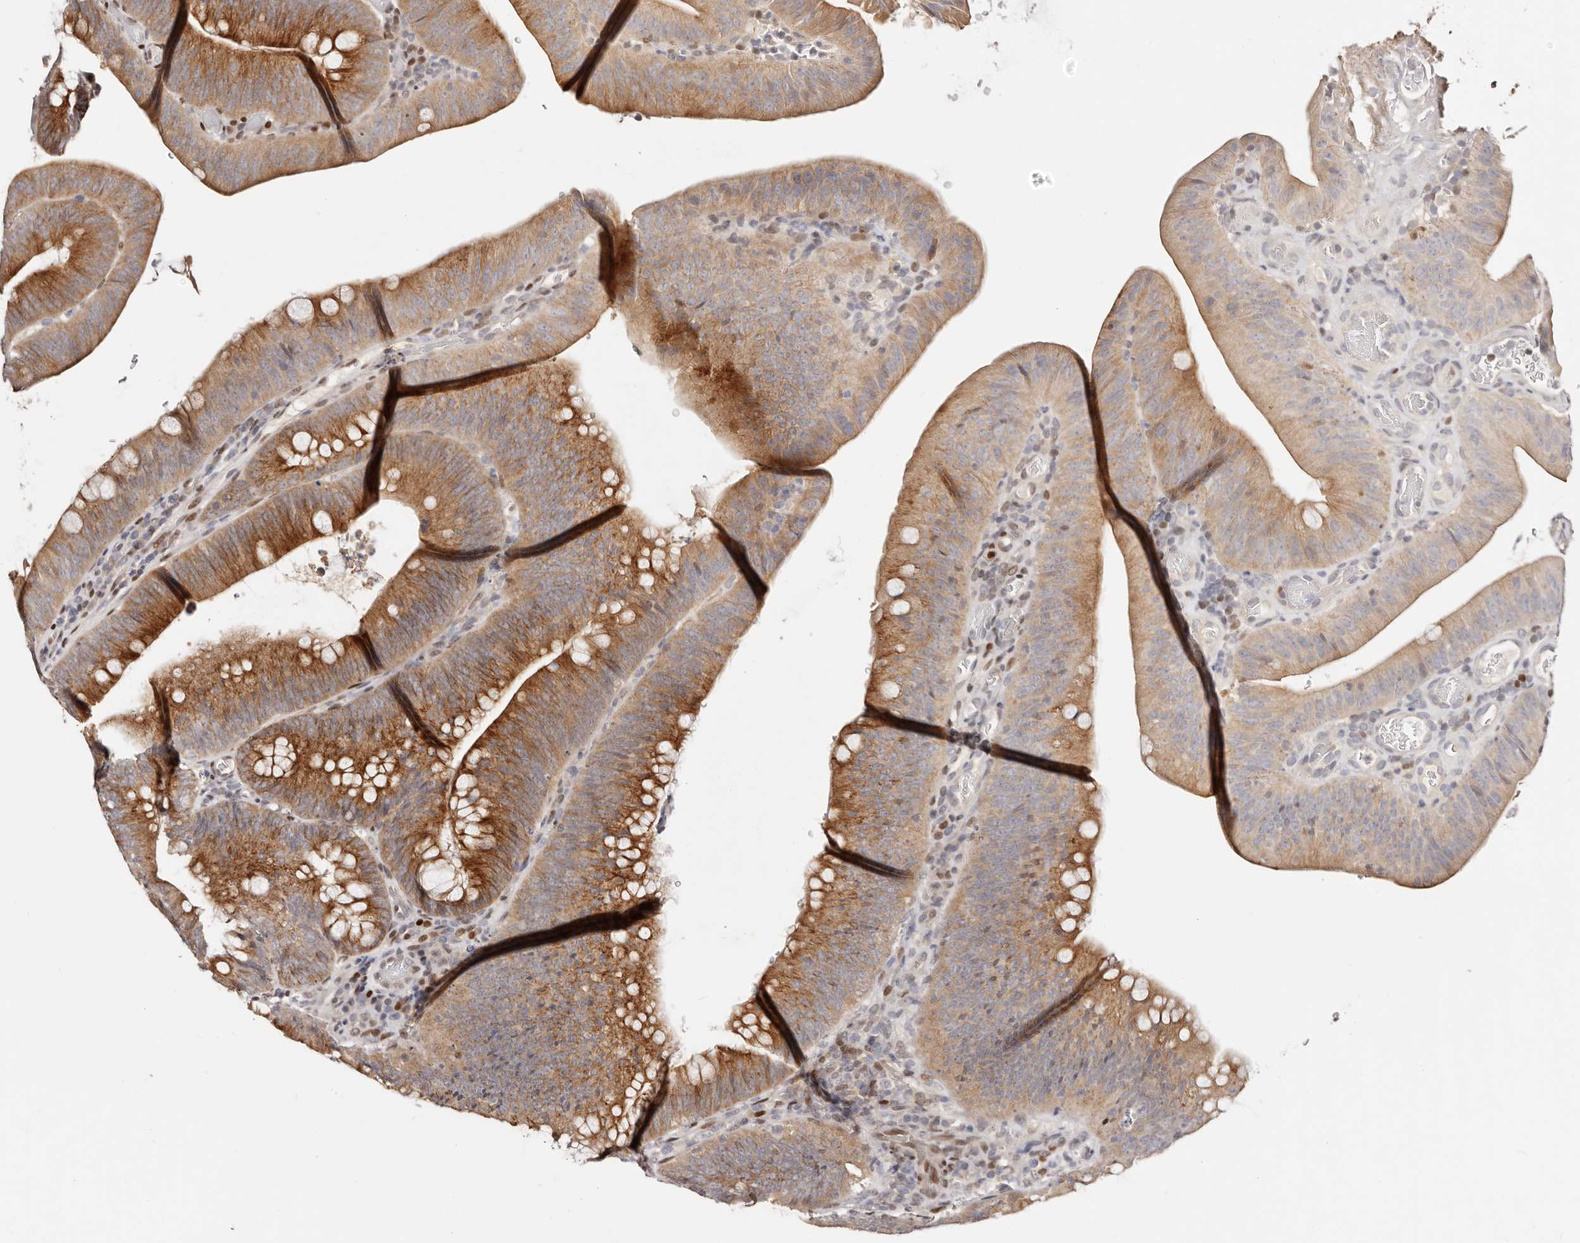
{"staining": {"intensity": "strong", "quantity": "25%-75%", "location": "cytoplasmic/membranous"}, "tissue": "colorectal cancer", "cell_type": "Tumor cells", "image_type": "cancer", "snomed": [{"axis": "morphology", "description": "Normal tissue, NOS"}, {"axis": "topography", "description": "Colon"}], "caption": "Immunohistochemistry (IHC) of human colorectal cancer reveals high levels of strong cytoplasmic/membranous positivity in approximately 25%-75% of tumor cells.", "gene": "IQGAP3", "patient": {"sex": "female", "age": 82}}